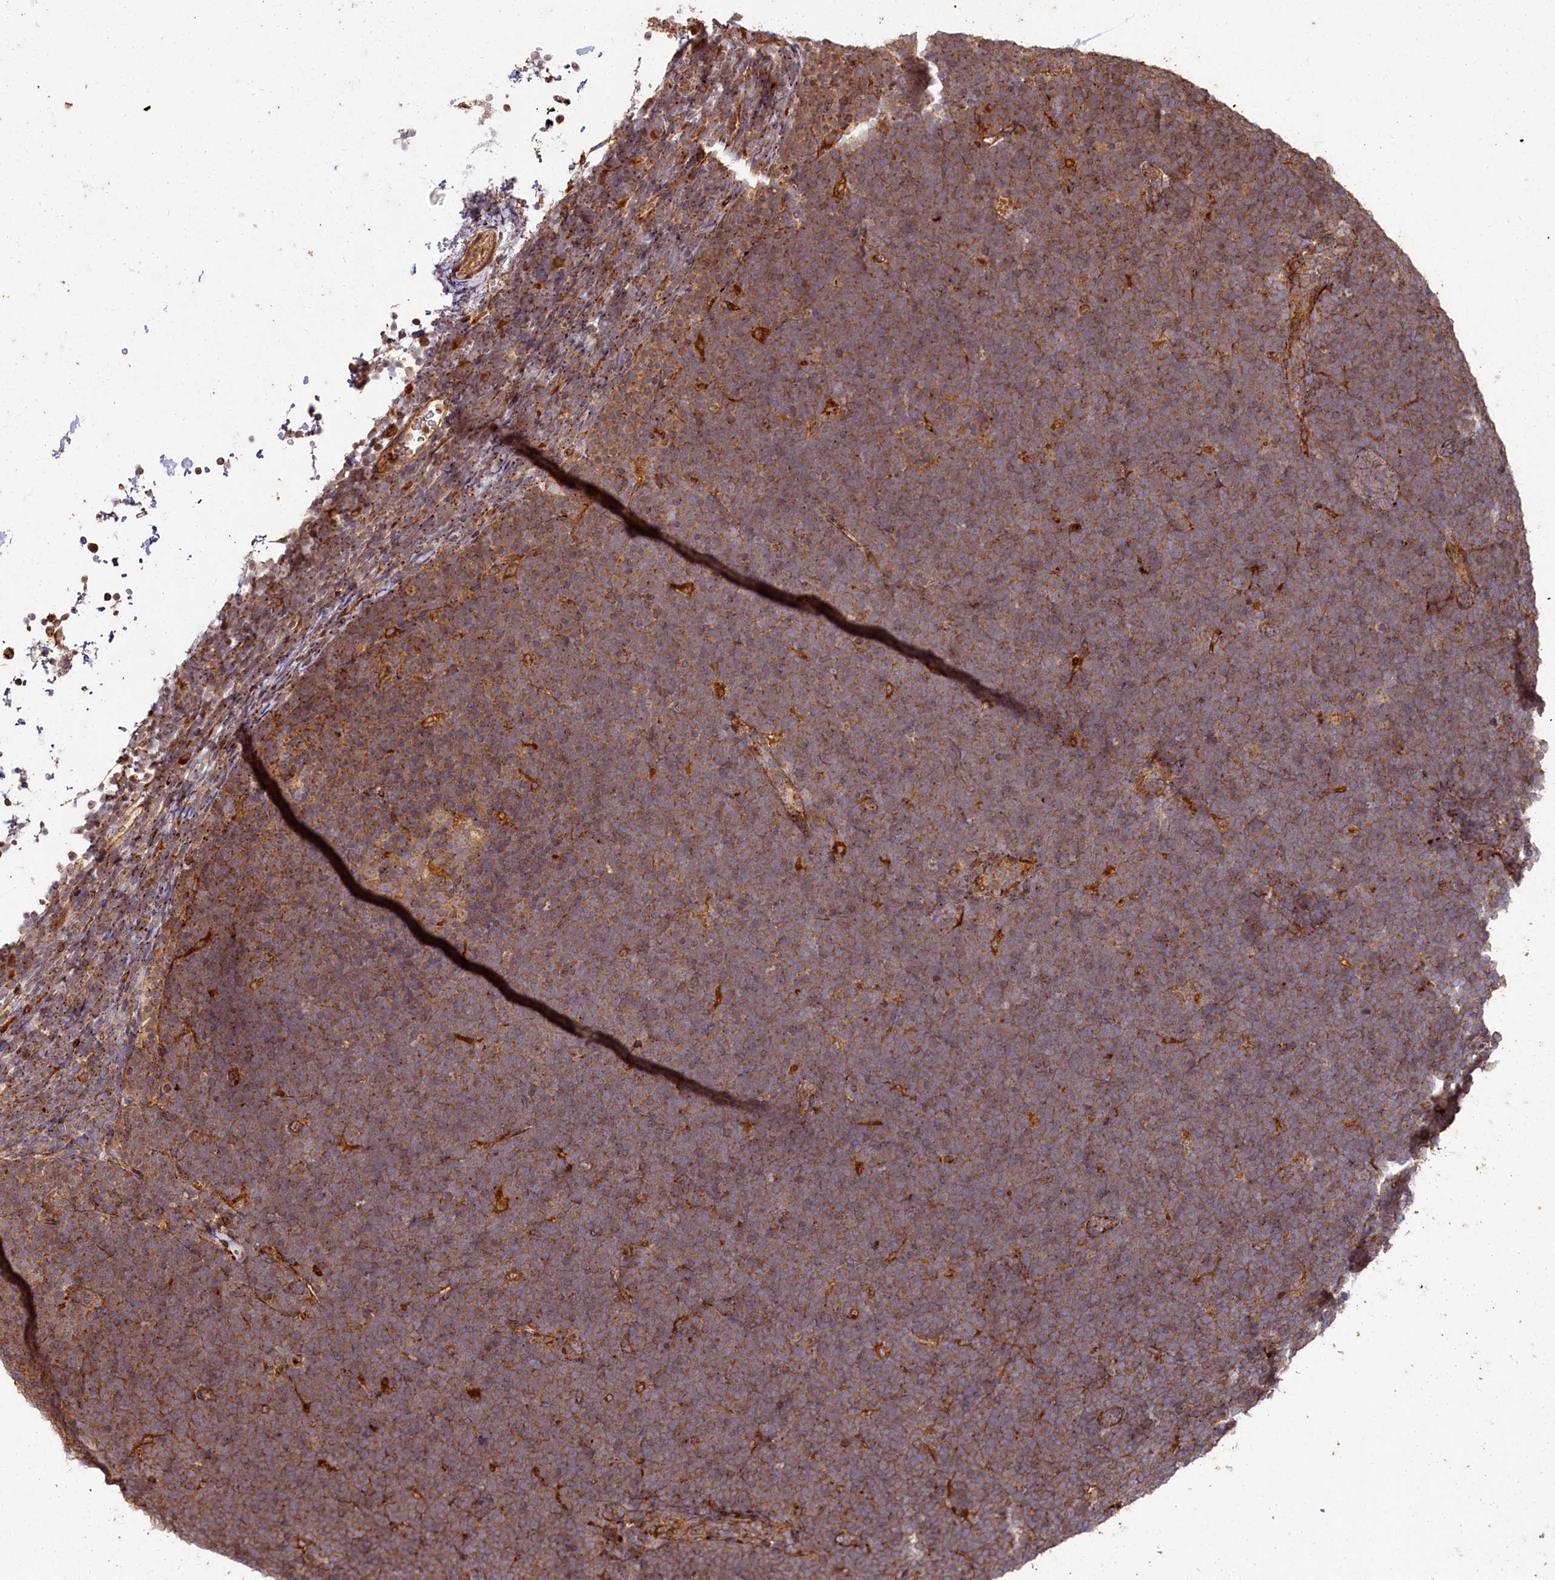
{"staining": {"intensity": "moderate", "quantity": ">75%", "location": "cytoplasmic/membranous"}, "tissue": "lymphoma", "cell_type": "Tumor cells", "image_type": "cancer", "snomed": [{"axis": "morphology", "description": "Malignant lymphoma, non-Hodgkin's type, High grade"}, {"axis": "topography", "description": "Lymph node"}], "caption": "Human lymphoma stained for a protein (brown) shows moderate cytoplasmic/membranous positive positivity in approximately >75% of tumor cells.", "gene": "WDR73", "patient": {"sex": "male", "age": 13}}